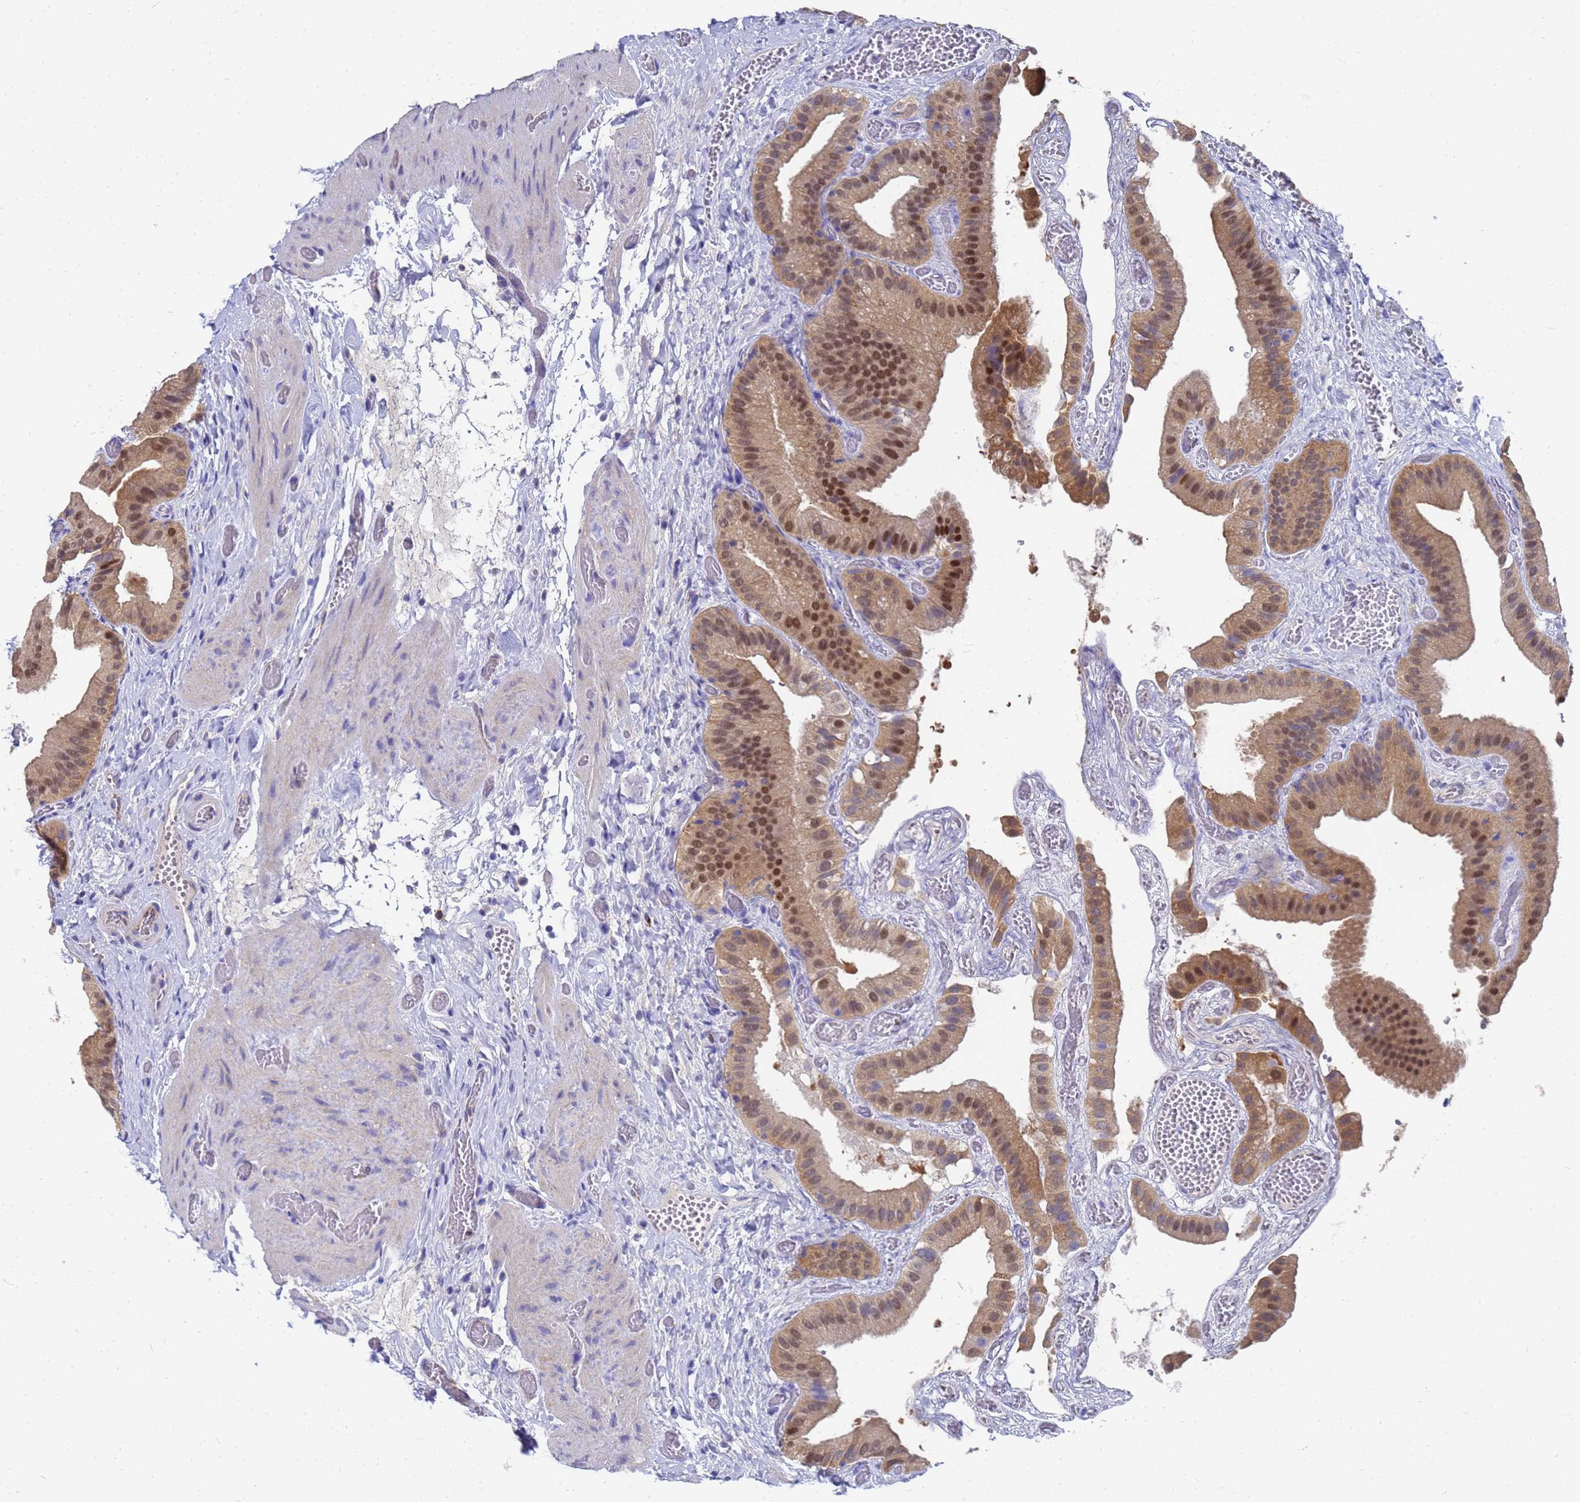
{"staining": {"intensity": "moderate", "quantity": ">75%", "location": "cytoplasmic/membranous,nuclear"}, "tissue": "gallbladder", "cell_type": "Glandular cells", "image_type": "normal", "snomed": [{"axis": "morphology", "description": "Normal tissue, NOS"}, {"axis": "topography", "description": "Gallbladder"}], "caption": "Immunohistochemical staining of benign gallbladder reveals medium levels of moderate cytoplasmic/membranous,nuclear staining in approximately >75% of glandular cells.", "gene": "SLC35E2B", "patient": {"sex": "female", "age": 64}}